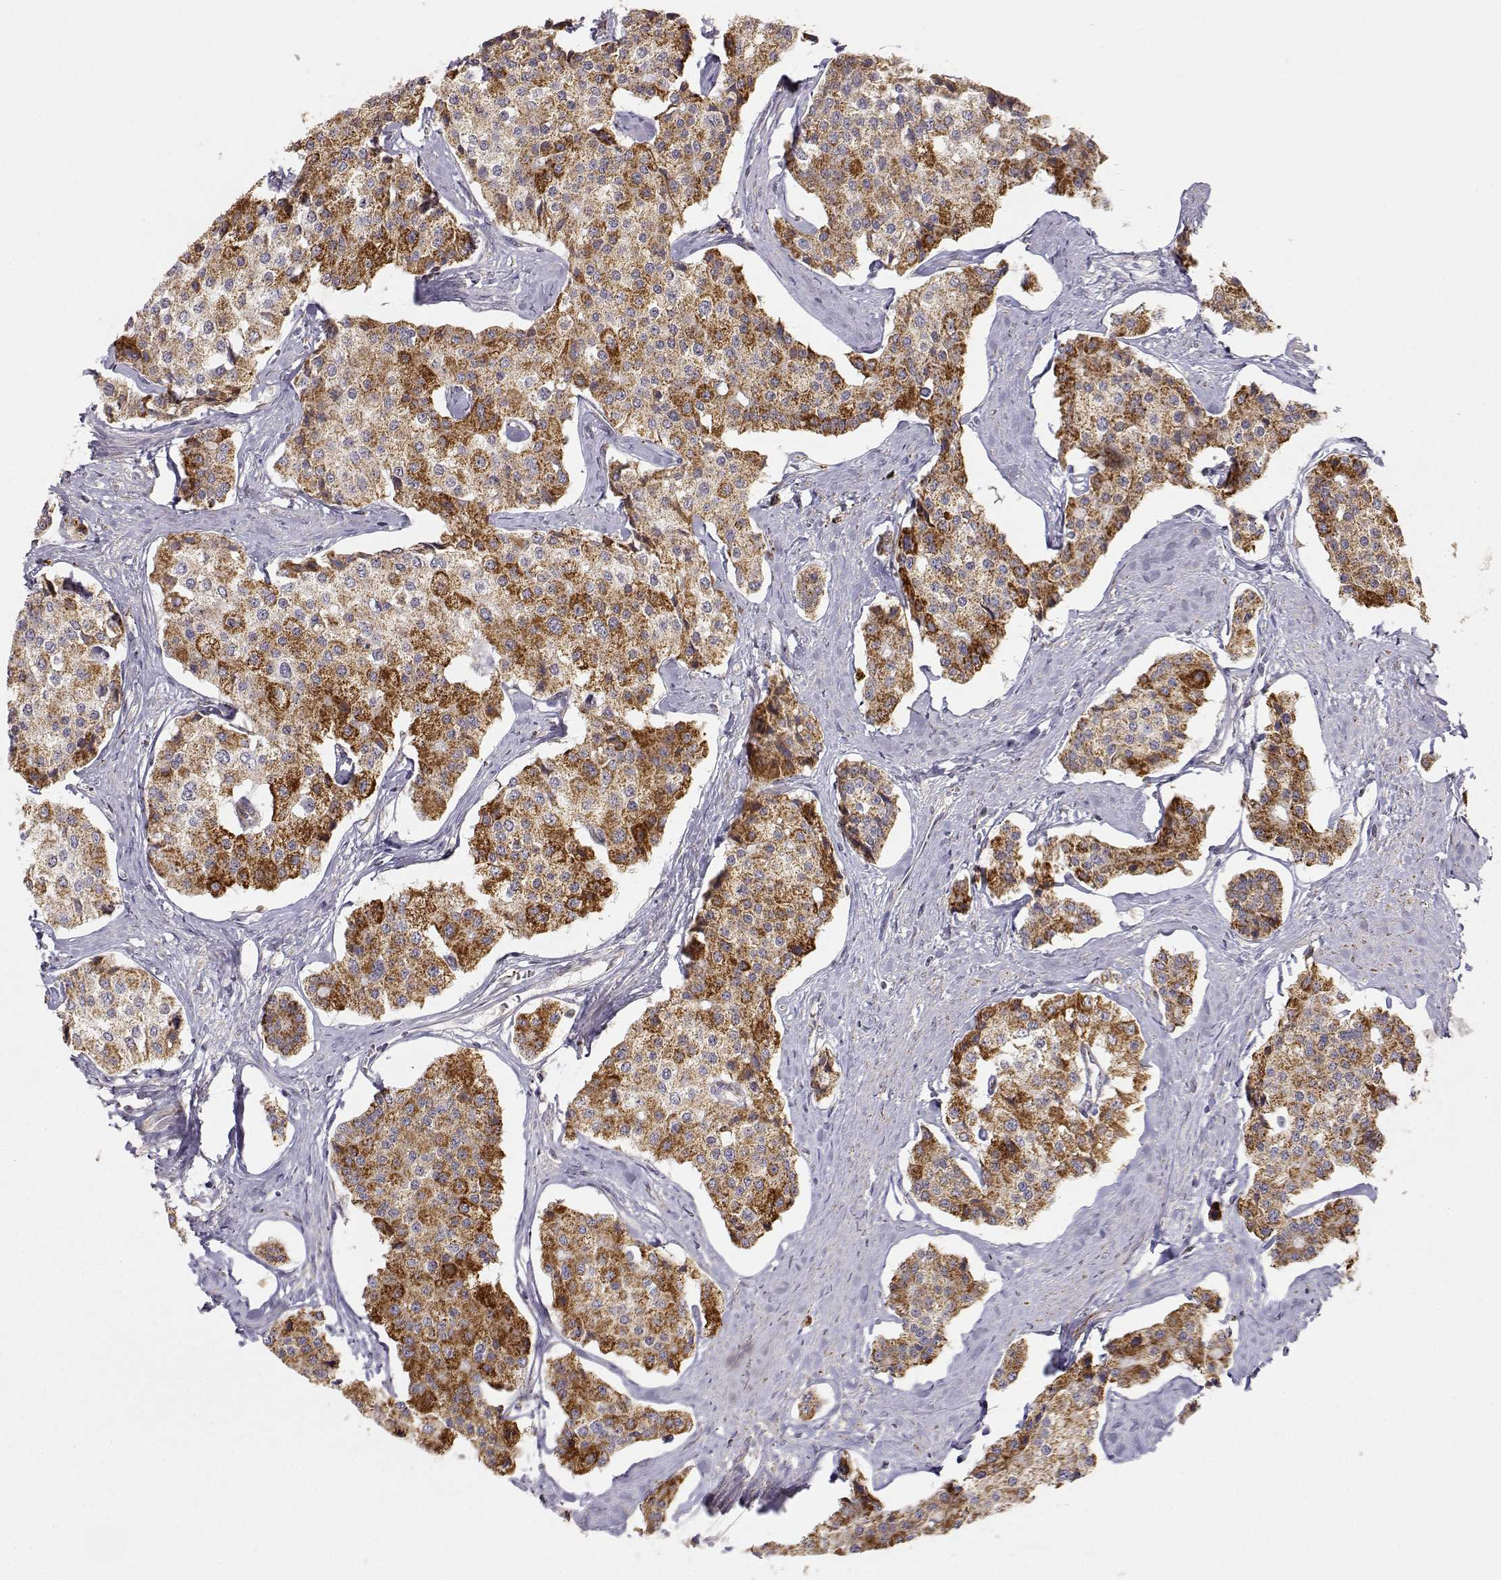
{"staining": {"intensity": "strong", "quantity": ">75%", "location": "cytoplasmic/membranous"}, "tissue": "carcinoid", "cell_type": "Tumor cells", "image_type": "cancer", "snomed": [{"axis": "morphology", "description": "Carcinoid, malignant, NOS"}, {"axis": "topography", "description": "Small intestine"}], "caption": "IHC micrograph of human malignant carcinoid stained for a protein (brown), which displays high levels of strong cytoplasmic/membranous expression in approximately >75% of tumor cells.", "gene": "EXOG", "patient": {"sex": "female", "age": 65}}